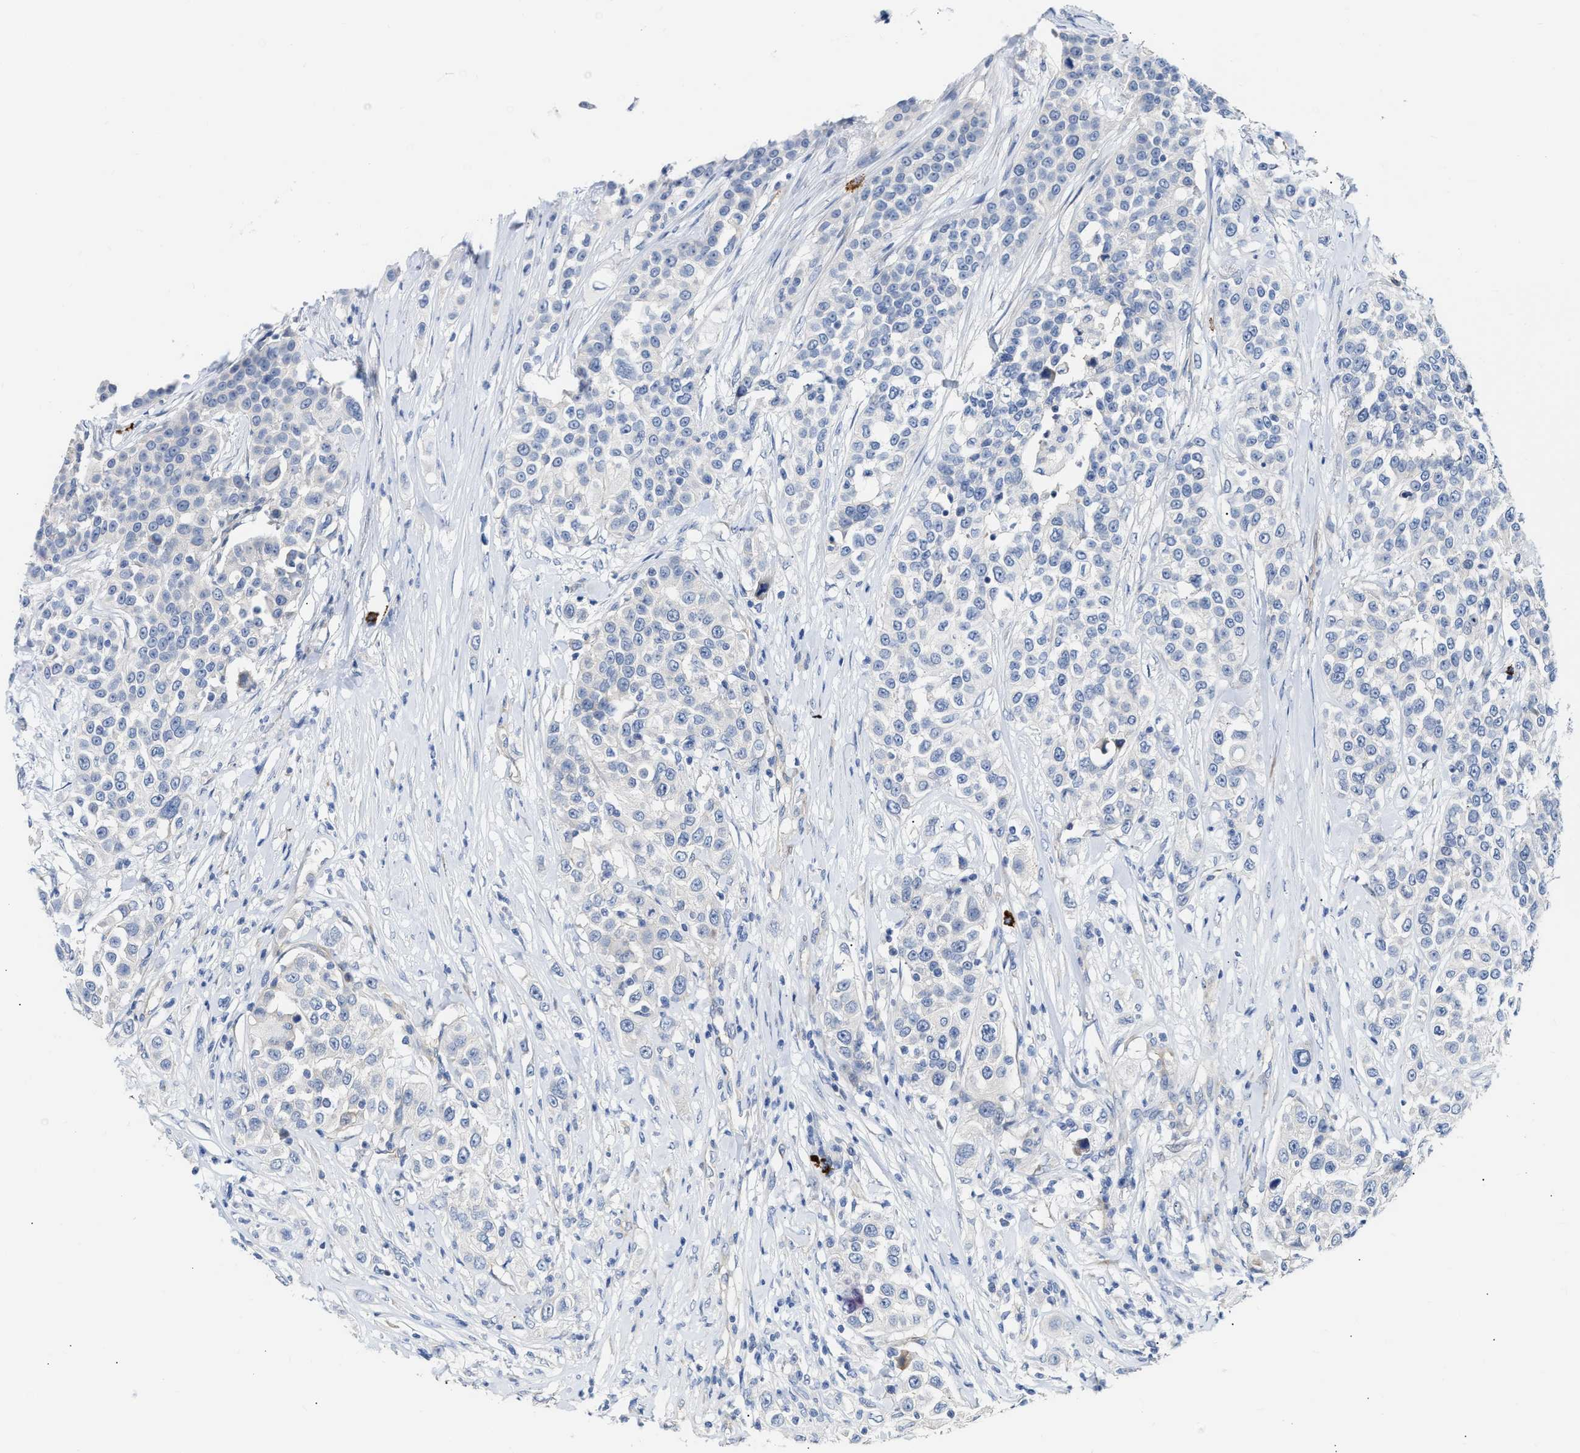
{"staining": {"intensity": "negative", "quantity": "none", "location": "none"}, "tissue": "urothelial cancer", "cell_type": "Tumor cells", "image_type": "cancer", "snomed": [{"axis": "morphology", "description": "Urothelial carcinoma, High grade"}, {"axis": "topography", "description": "Urinary bladder"}], "caption": "Immunohistochemical staining of high-grade urothelial carcinoma demonstrates no significant expression in tumor cells.", "gene": "FHL1", "patient": {"sex": "female", "age": 80}}